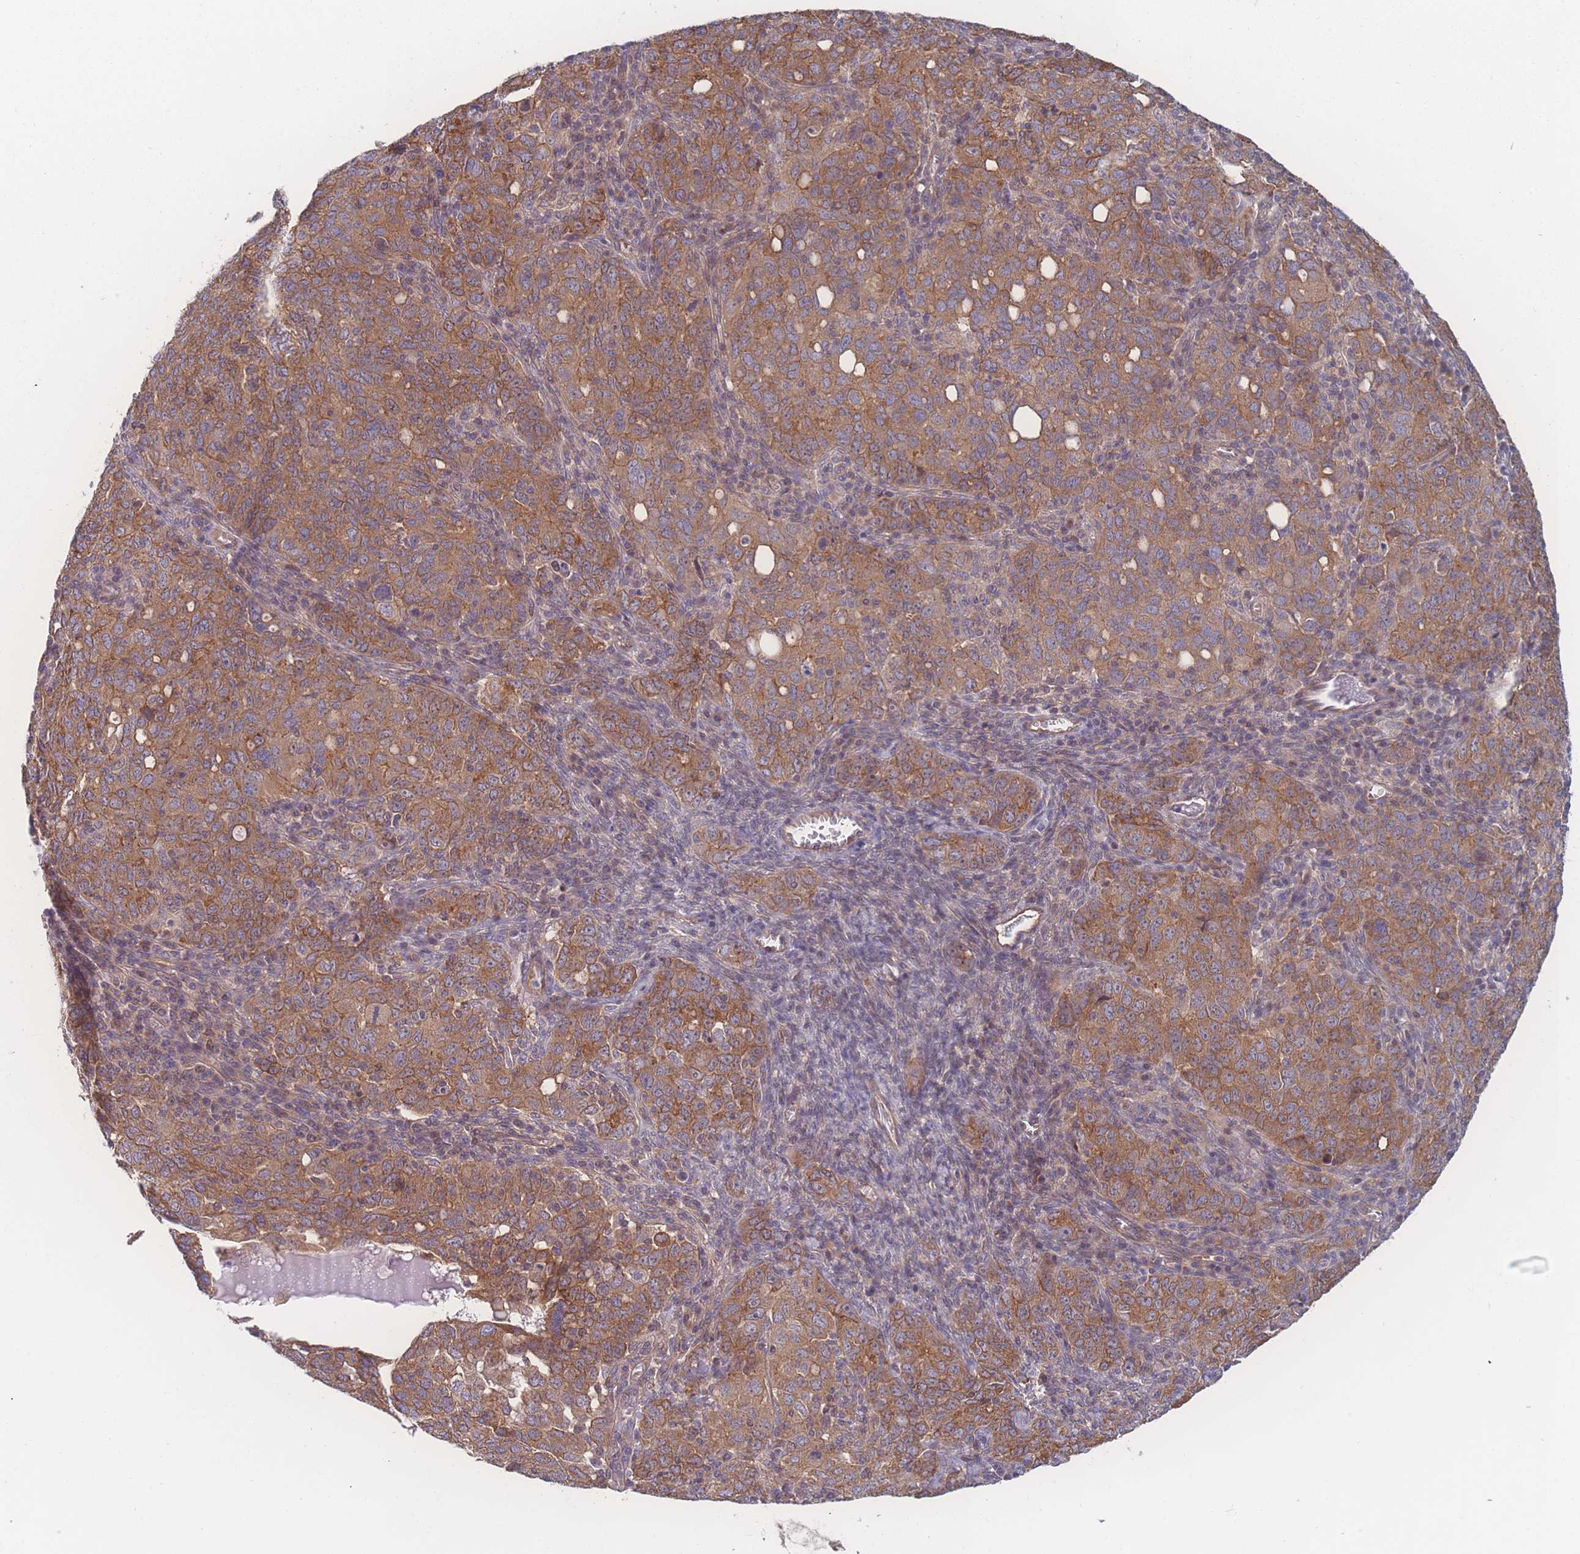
{"staining": {"intensity": "moderate", "quantity": ">75%", "location": "cytoplasmic/membranous"}, "tissue": "ovarian cancer", "cell_type": "Tumor cells", "image_type": "cancer", "snomed": [{"axis": "morphology", "description": "Carcinoma, endometroid"}, {"axis": "topography", "description": "Ovary"}], "caption": "Ovarian endometroid carcinoma tissue exhibits moderate cytoplasmic/membranous positivity in about >75% of tumor cells, visualized by immunohistochemistry. (IHC, brightfield microscopy, high magnification).", "gene": "CFAP97", "patient": {"sex": "female", "age": 62}}